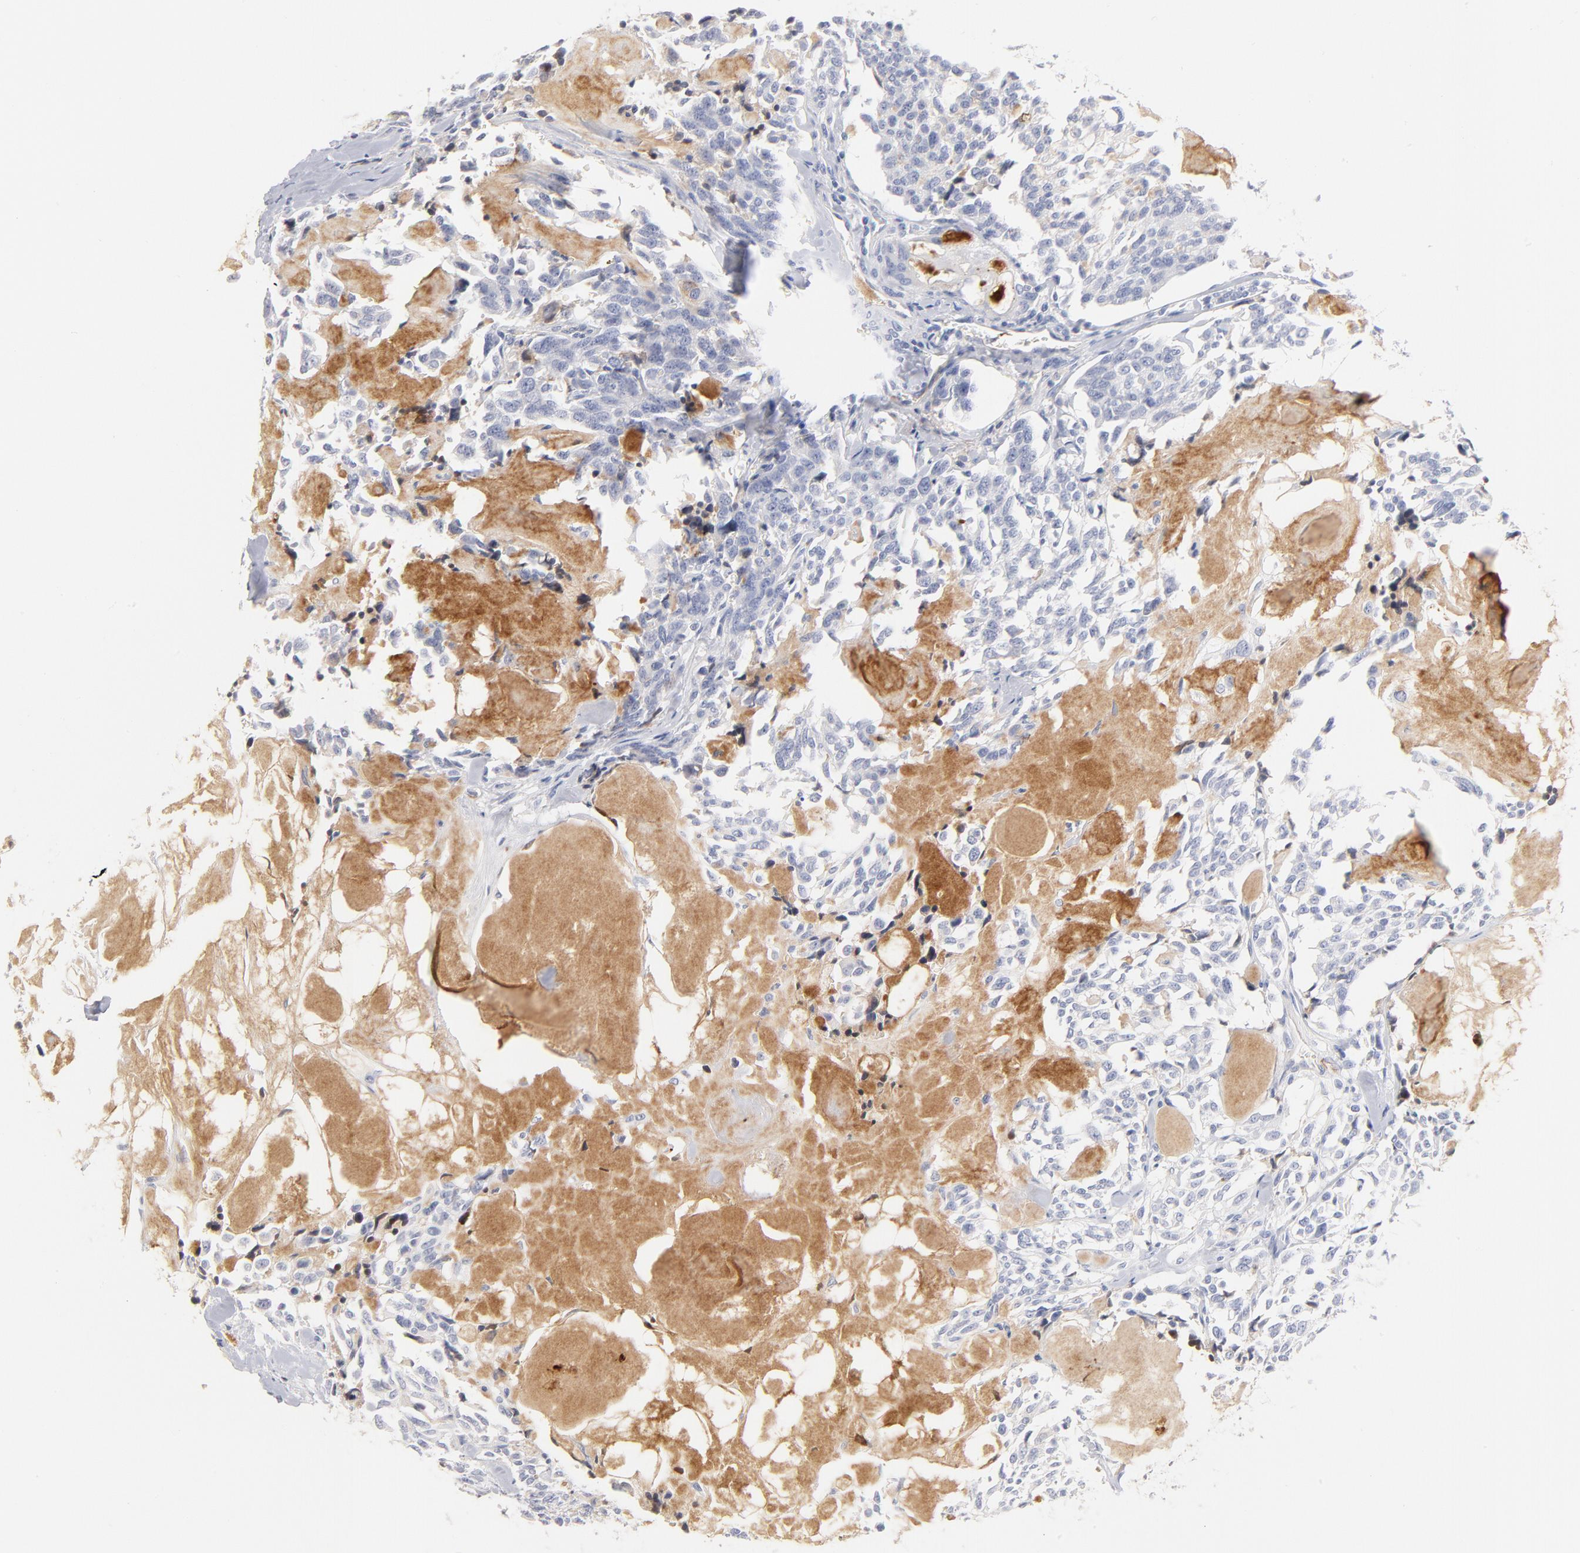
{"staining": {"intensity": "negative", "quantity": "none", "location": "none"}, "tissue": "thyroid cancer", "cell_type": "Tumor cells", "image_type": "cancer", "snomed": [{"axis": "morphology", "description": "Carcinoma, NOS"}, {"axis": "morphology", "description": "Carcinoid, malignant, NOS"}, {"axis": "topography", "description": "Thyroid gland"}], "caption": "The immunohistochemistry (IHC) image has no significant expression in tumor cells of thyroid cancer (carcinoma) tissue.", "gene": "PLAT", "patient": {"sex": "male", "age": 33}}